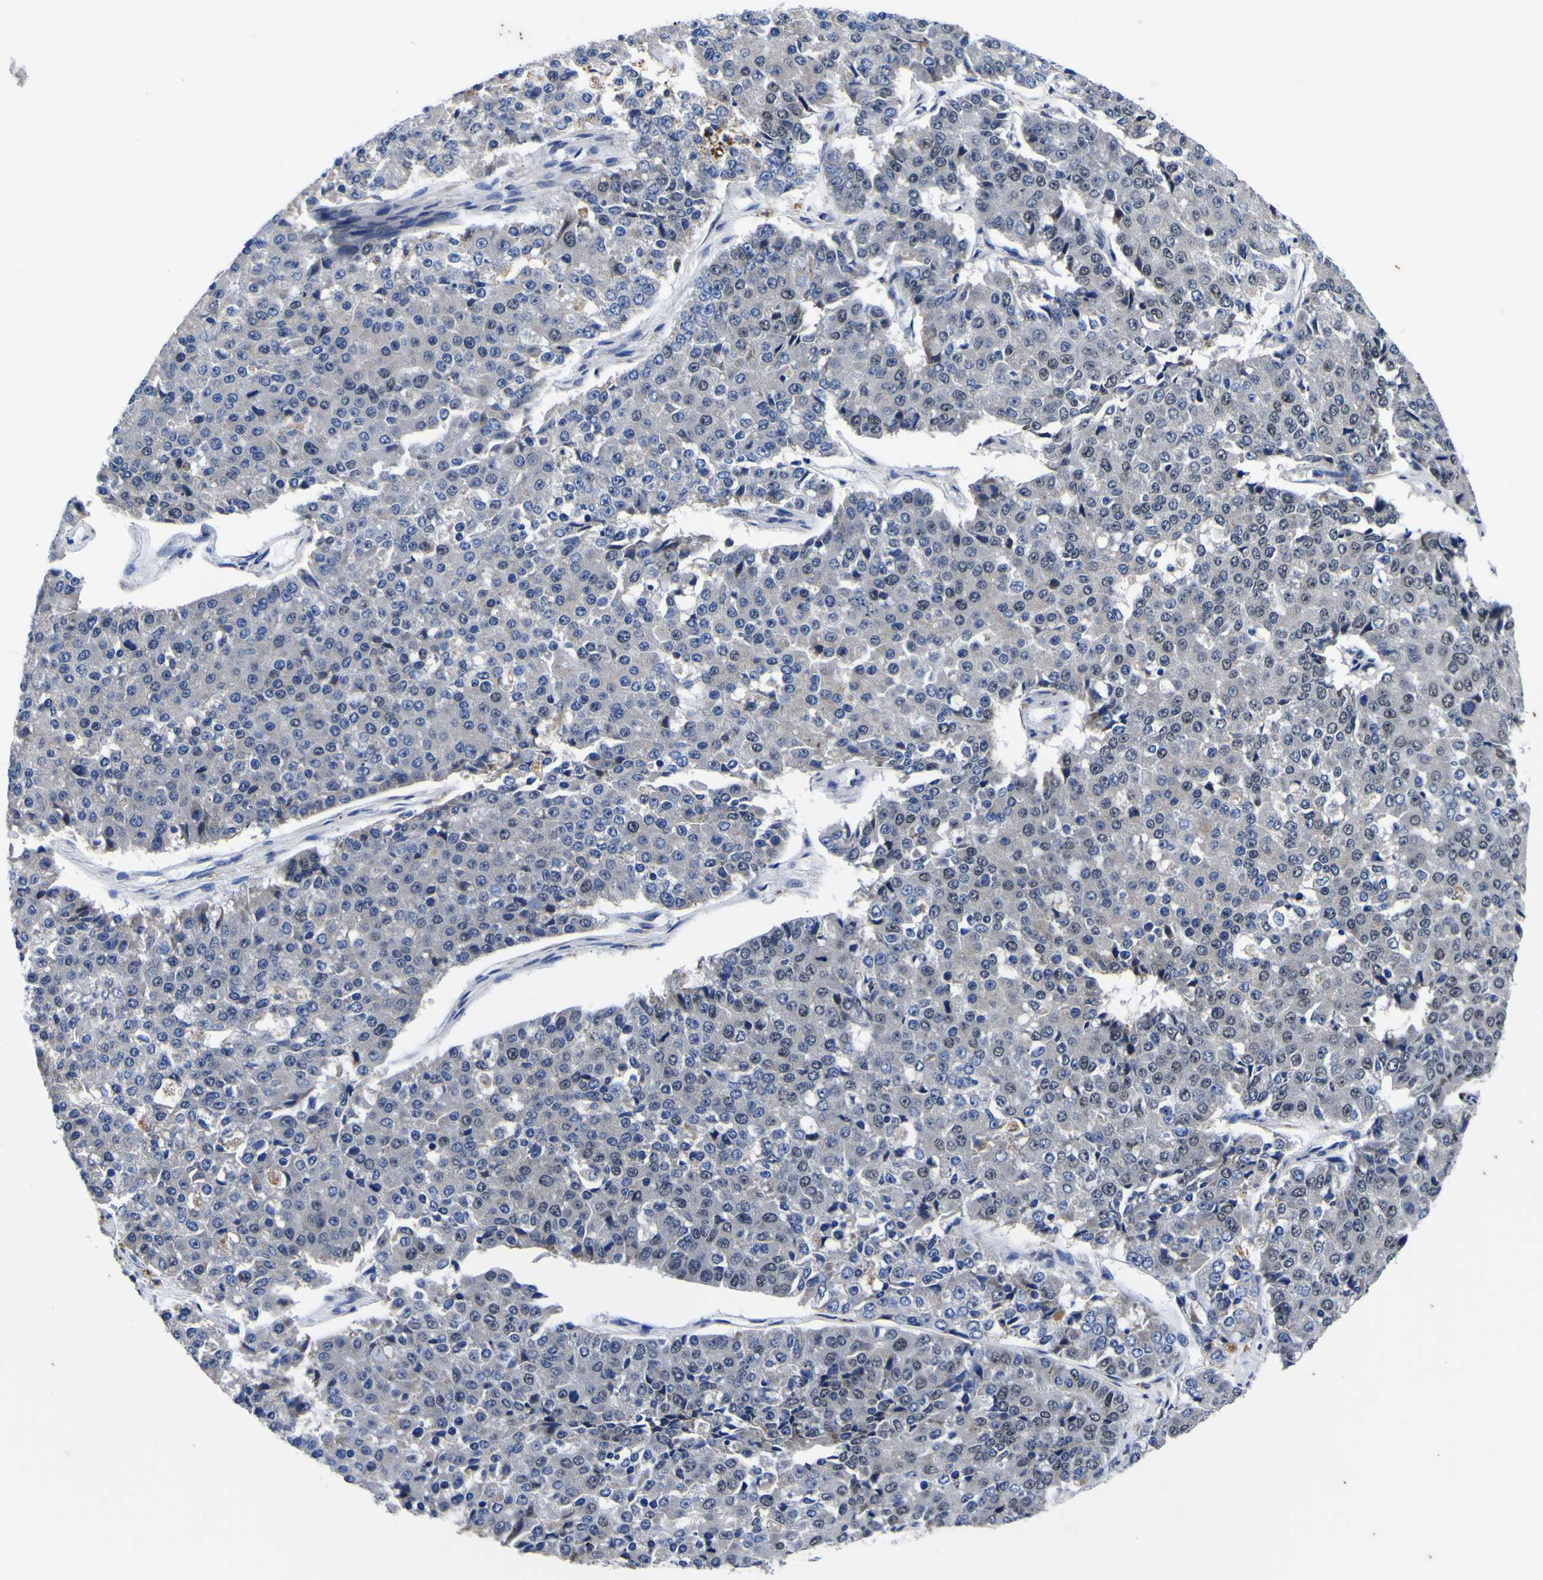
{"staining": {"intensity": "negative", "quantity": "none", "location": "none"}, "tissue": "pancreatic cancer", "cell_type": "Tumor cells", "image_type": "cancer", "snomed": [{"axis": "morphology", "description": "Adenocarcinoma, NOS"}, {"axis": "topography", "description": "Pancreas"}], "caption": "The IHC photomicrograph has no significant expression in tumor cells of pancreatic cancer (adenocarcinoma) tissue.", "gene": "IGFLR1", "patient": {"sex": "male", "age": 50}}